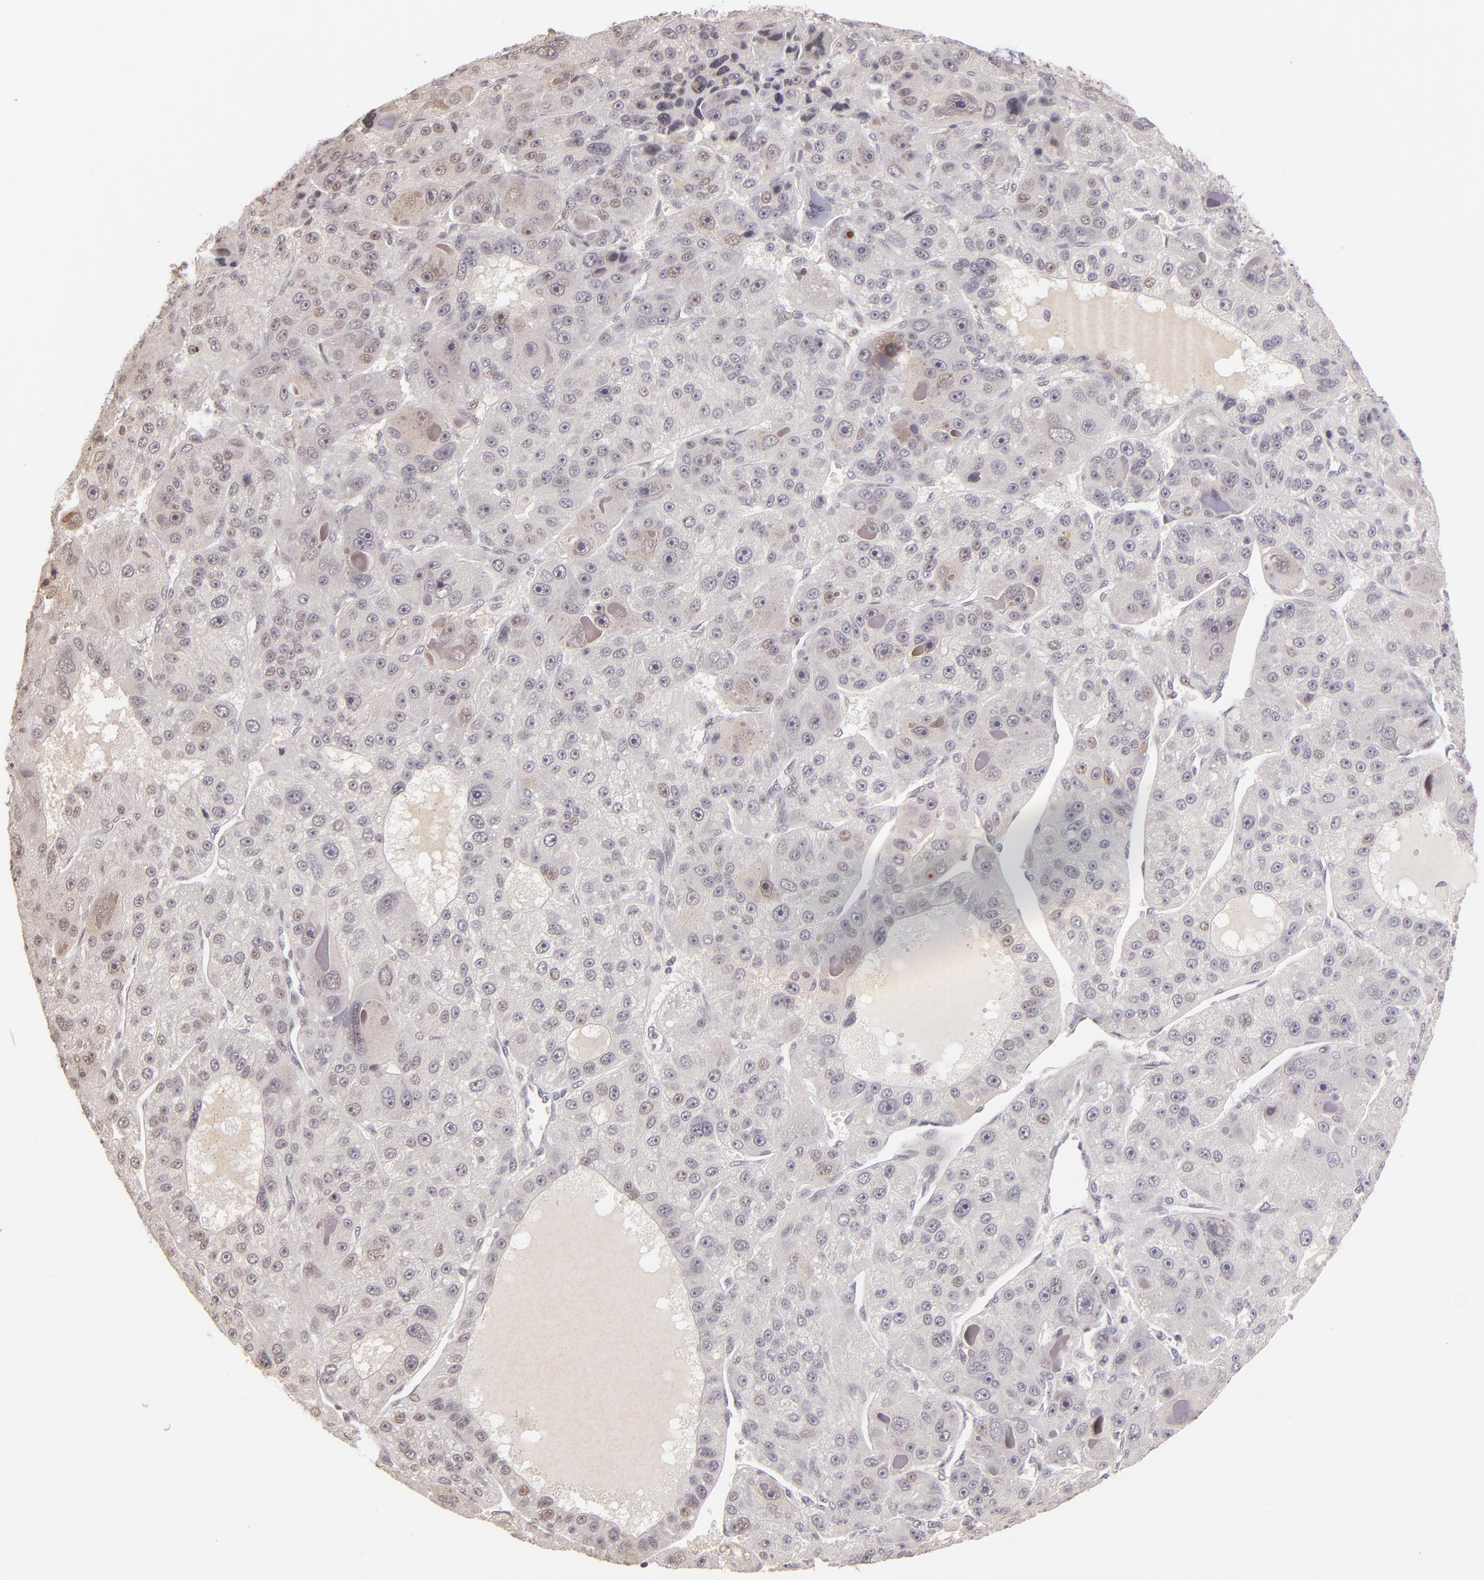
{"staining": {"intensity": "weak", "quantity": "<25%", "location": "nuclear"}, "tissue": "liver cancer", "cell_type": "Tumor cells", "image_type": "cancer", "snomed": [{"axis": "morphology", "description": "Carcinoma, Hepatocellular, NOS"}, {"axis": "topography", "description": "Liver"}], "caption": "There is no significant expression in tumor cells of hepatocellular carcinoma (liver).", "gene": "RARB", "patient": {"sex": "male", "age": 76}}